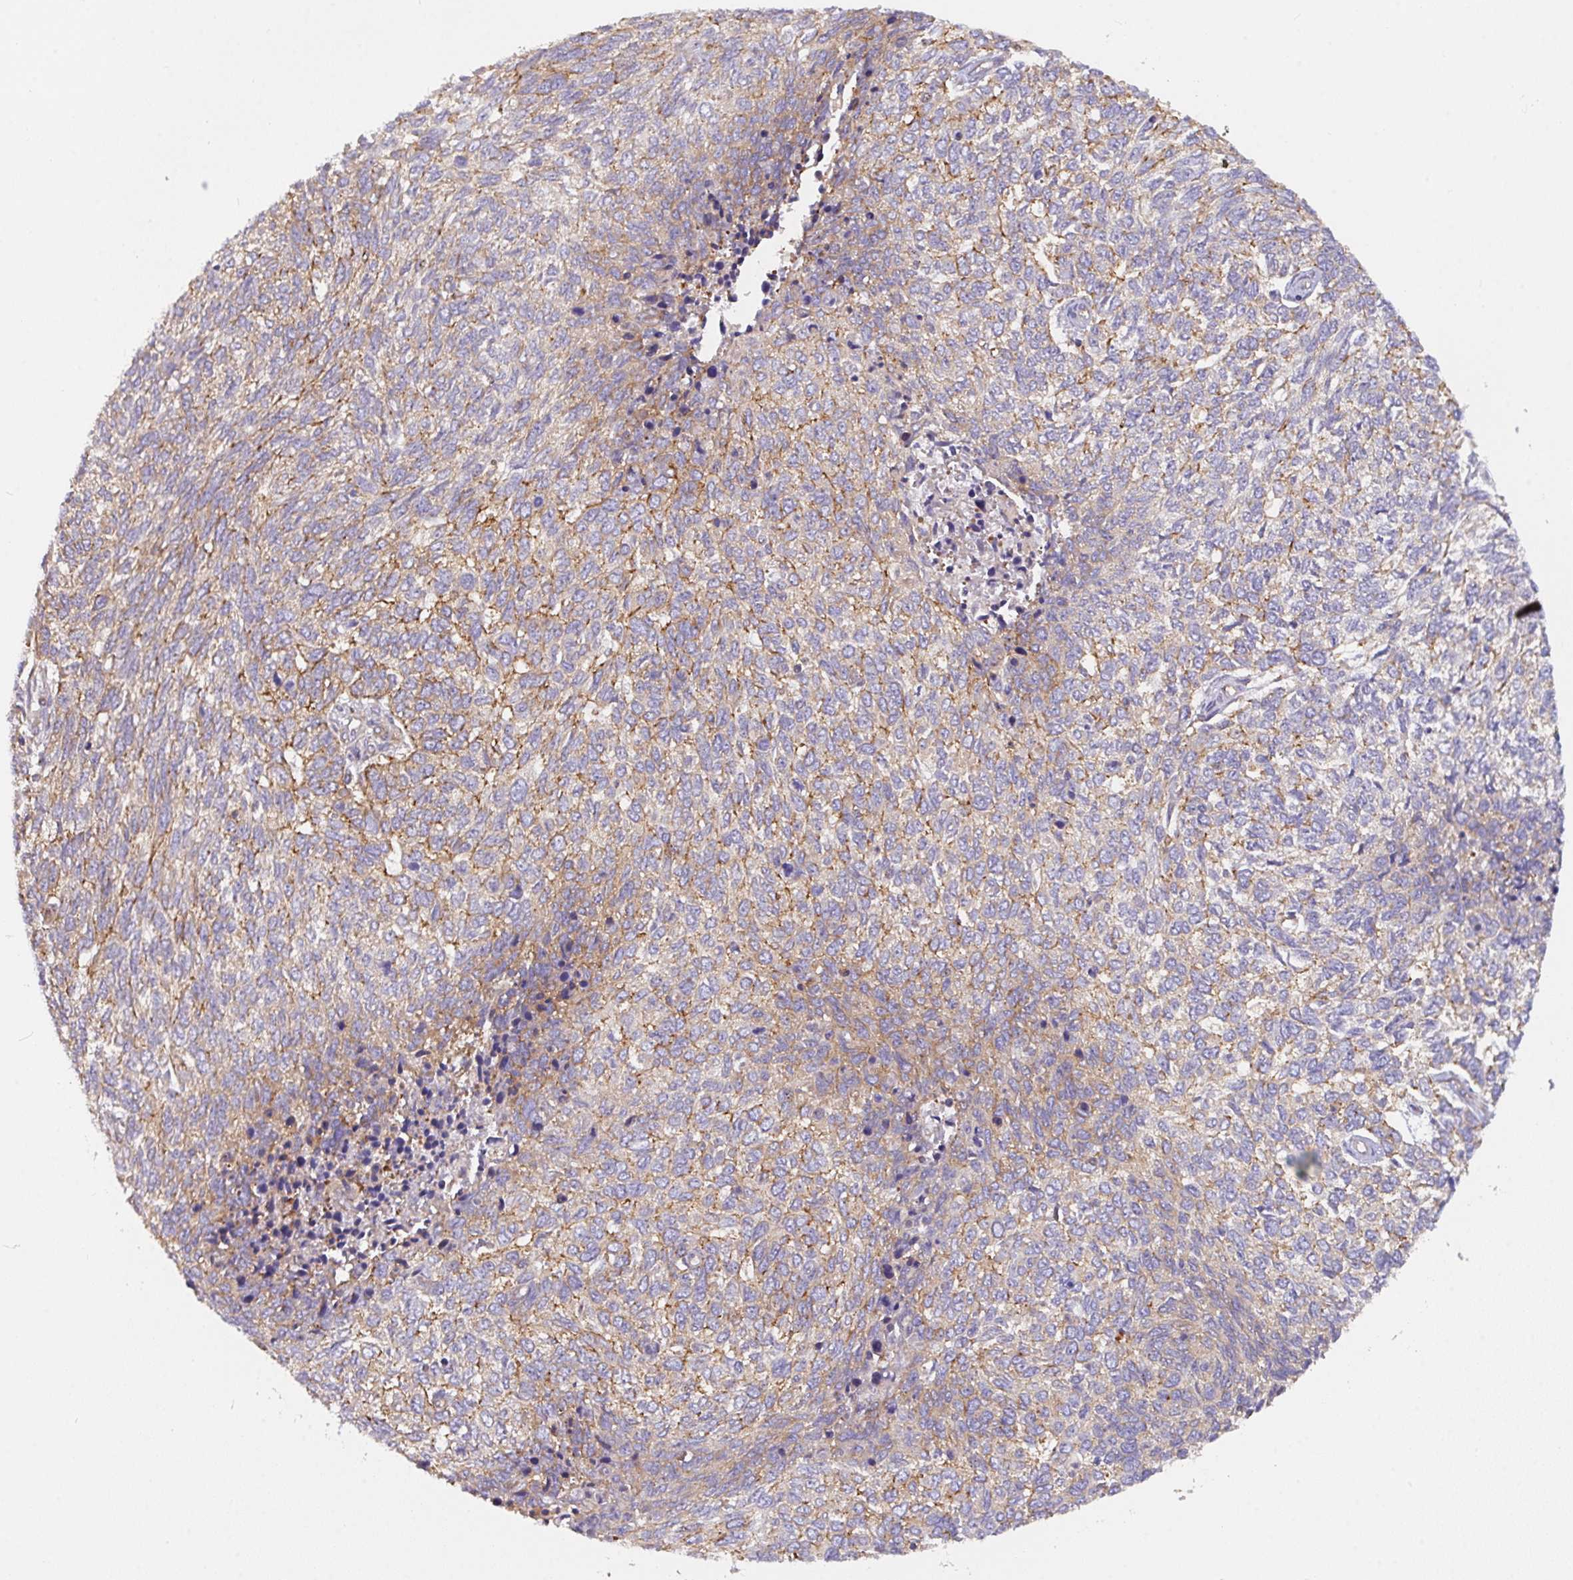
{"staining": {"intensity": "moderate", "quantity": "25%-75%", "location": "cytoplasmic/membranous"}, "tissue": "skin cancer", "cell_type": "Tumor cells", "image_type": "cancer", "snomed": [{"axis": "morphology", "description": "Basal cell carcinoma"}, {"axis": "topography", "description": "Skin"}], "caption": "Skin basal cell carcinoma stained with a protein marker demonstrates moderate staining in tumor cells.", "gene": "YARS2", "patient": {"sex": "female", "age": 65}}